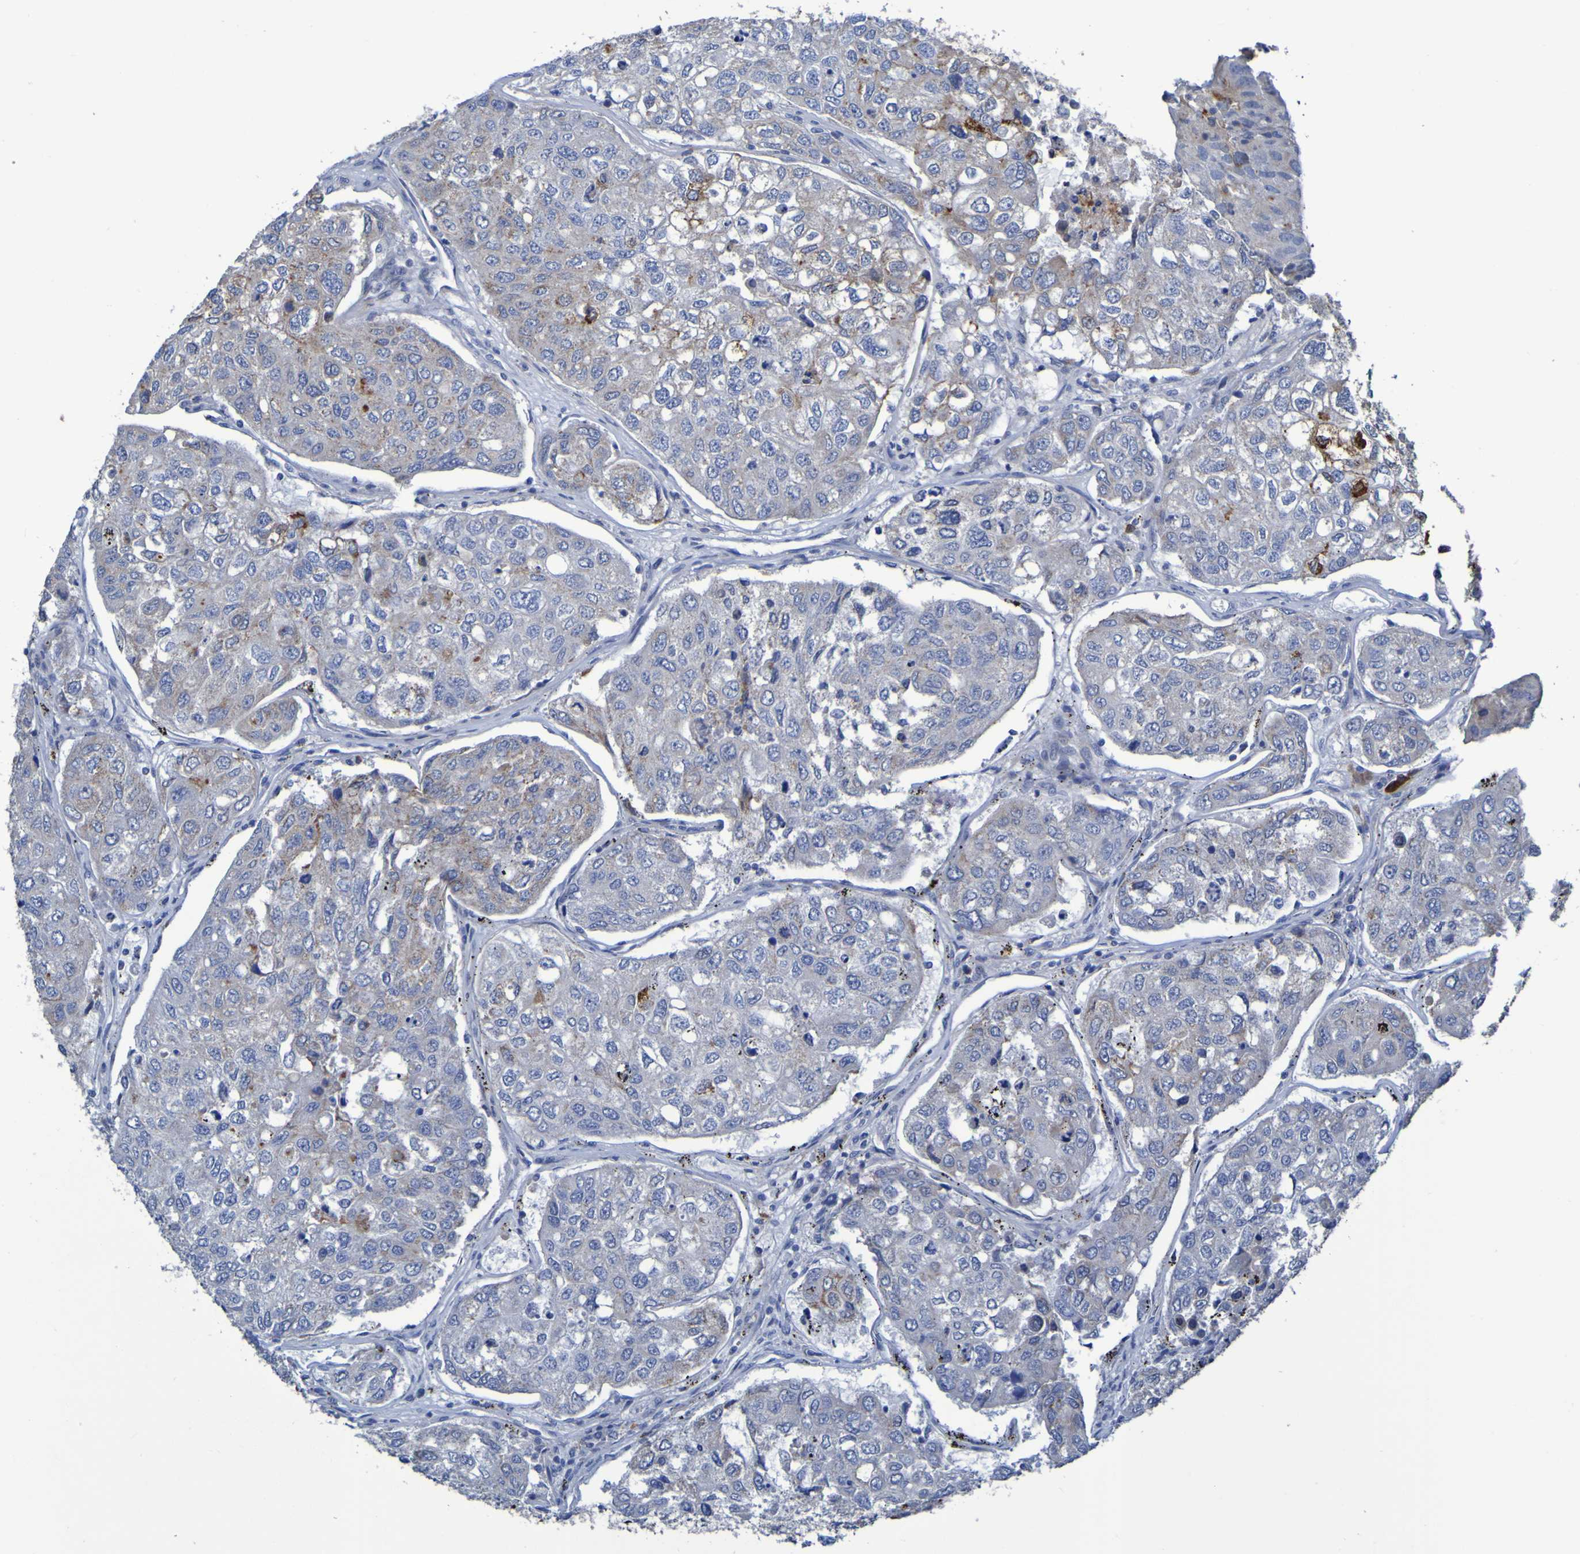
{"staining": {"intensity": "weak", "quantity": "25%-75%", "location": "cytoplasmic/membranous"}, "tissue": "urothelial cancer", "cell_type": "Tumor cells", "image_type": "cancer", "snomed": [{"axis": "morphology", "description": "Urothelial carcinoma, High grade"}, {"axis": "topography", "description": "Lymph node"}, {"axis": "topography", "description": "Urinary bladder"}], "caption": "Immunohistochemical staining of urothelial cancer reveals weak cytoplasmic/membranous protein expression in about 25%-75% of tumor cells.", "gene": "C11orf24", "patient": {"sex": "male", "age": 51}}